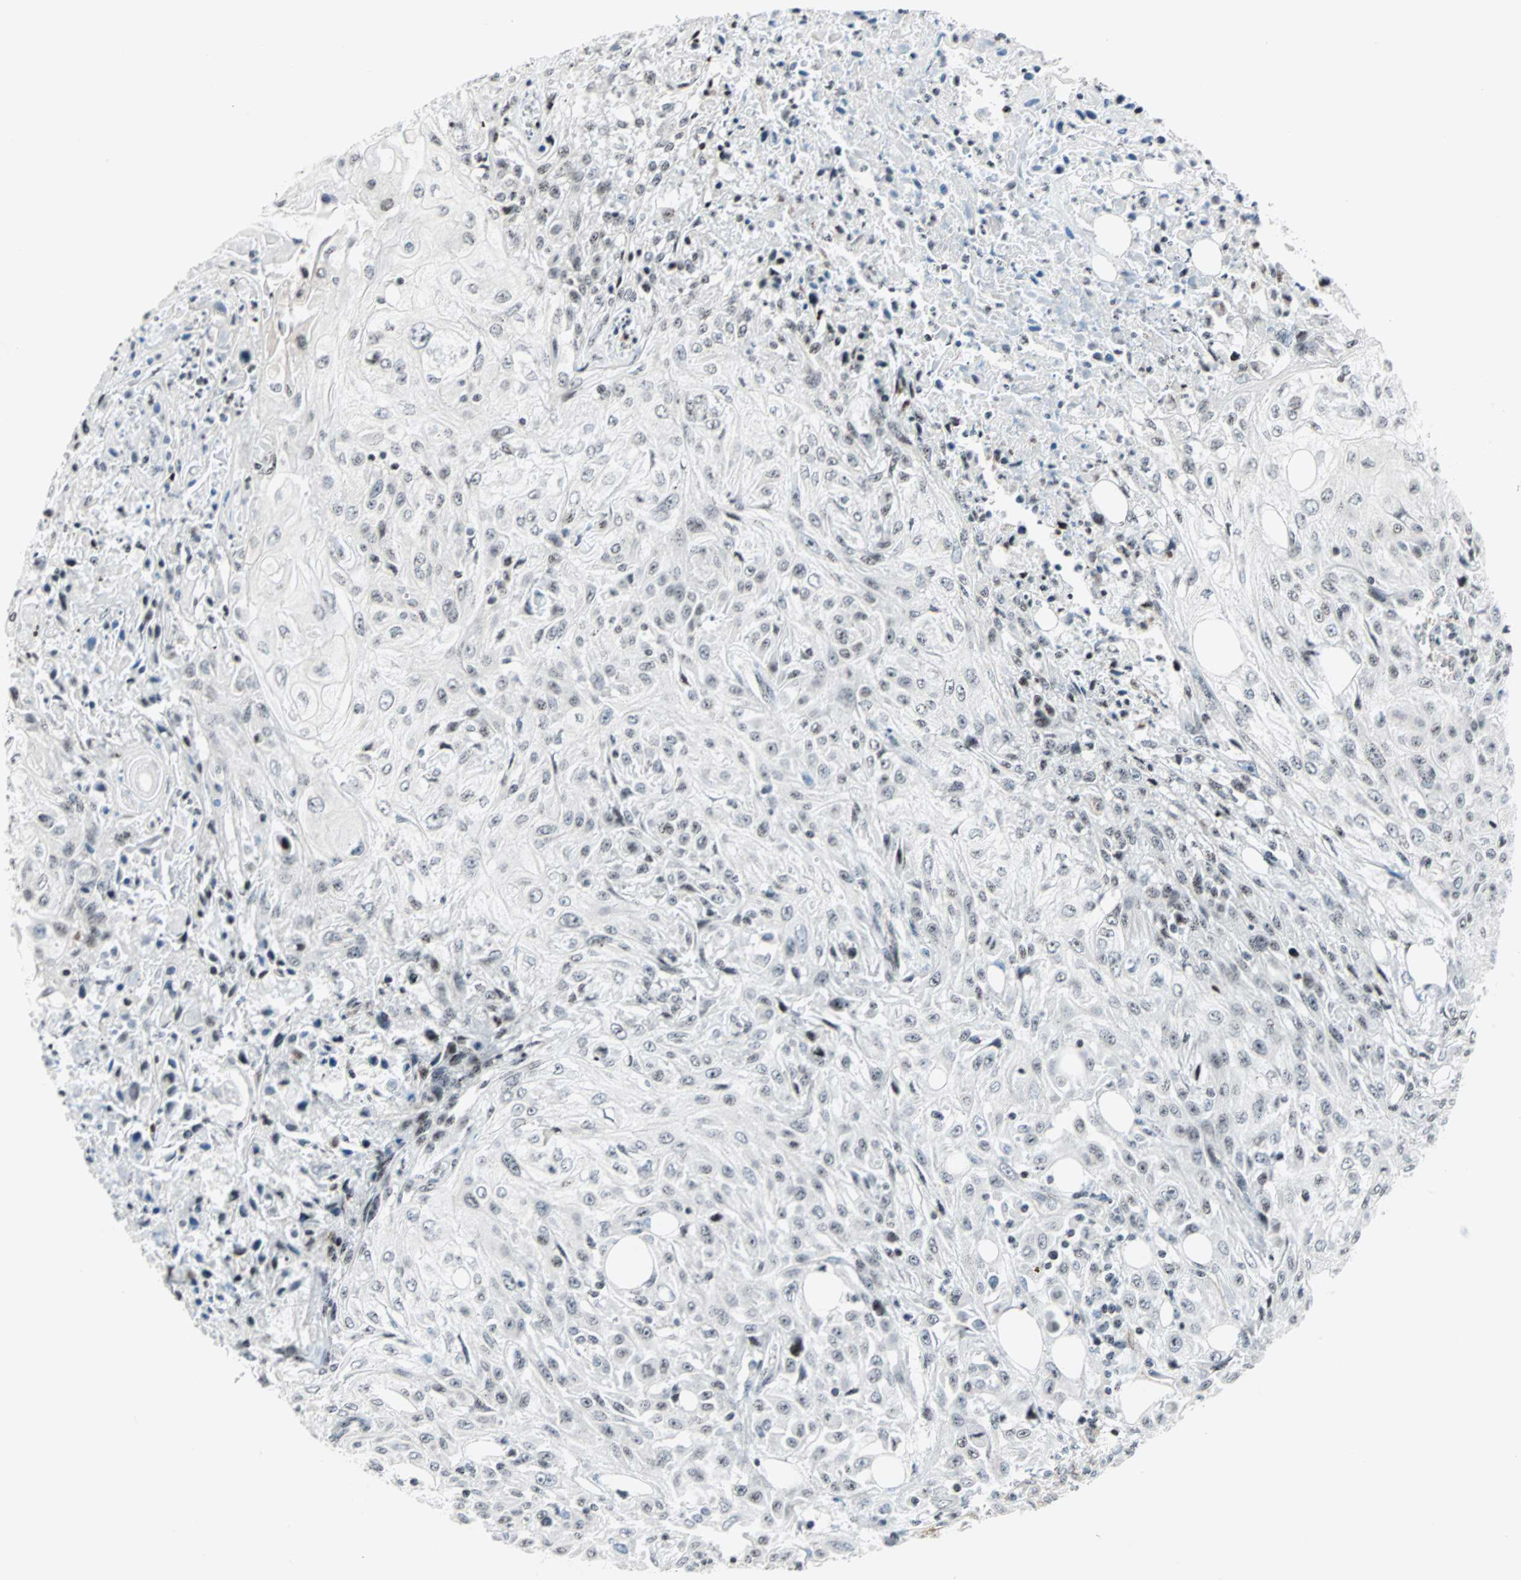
{"staining": {"intensity": "weak", "quantity": "25%-75%", "location": "nuclear"}, "tissue": "skin cancer", "cell_type": "Tumor cells", "image_type": "cancer", "snomed": [{"axis": "morphology", "description": "Squamous cell carcinoma, NOS"}, {"axis": "morphology", "description": "Squamous cell carcinoma, metastatic, NOS"}, {"axis": "topography", "description": "Skin"}, {"axis": "topography", "description": "Lymph node"}], "caption": "High-power microscopy captured an IHC micrograph of metastatic squamous cell carcinoma (skin), revealing weak nuclear positivity in about 25%-75% of tumor cells.", "gene": "CENPA", "patient": {"sex": "male", "age": 75}}